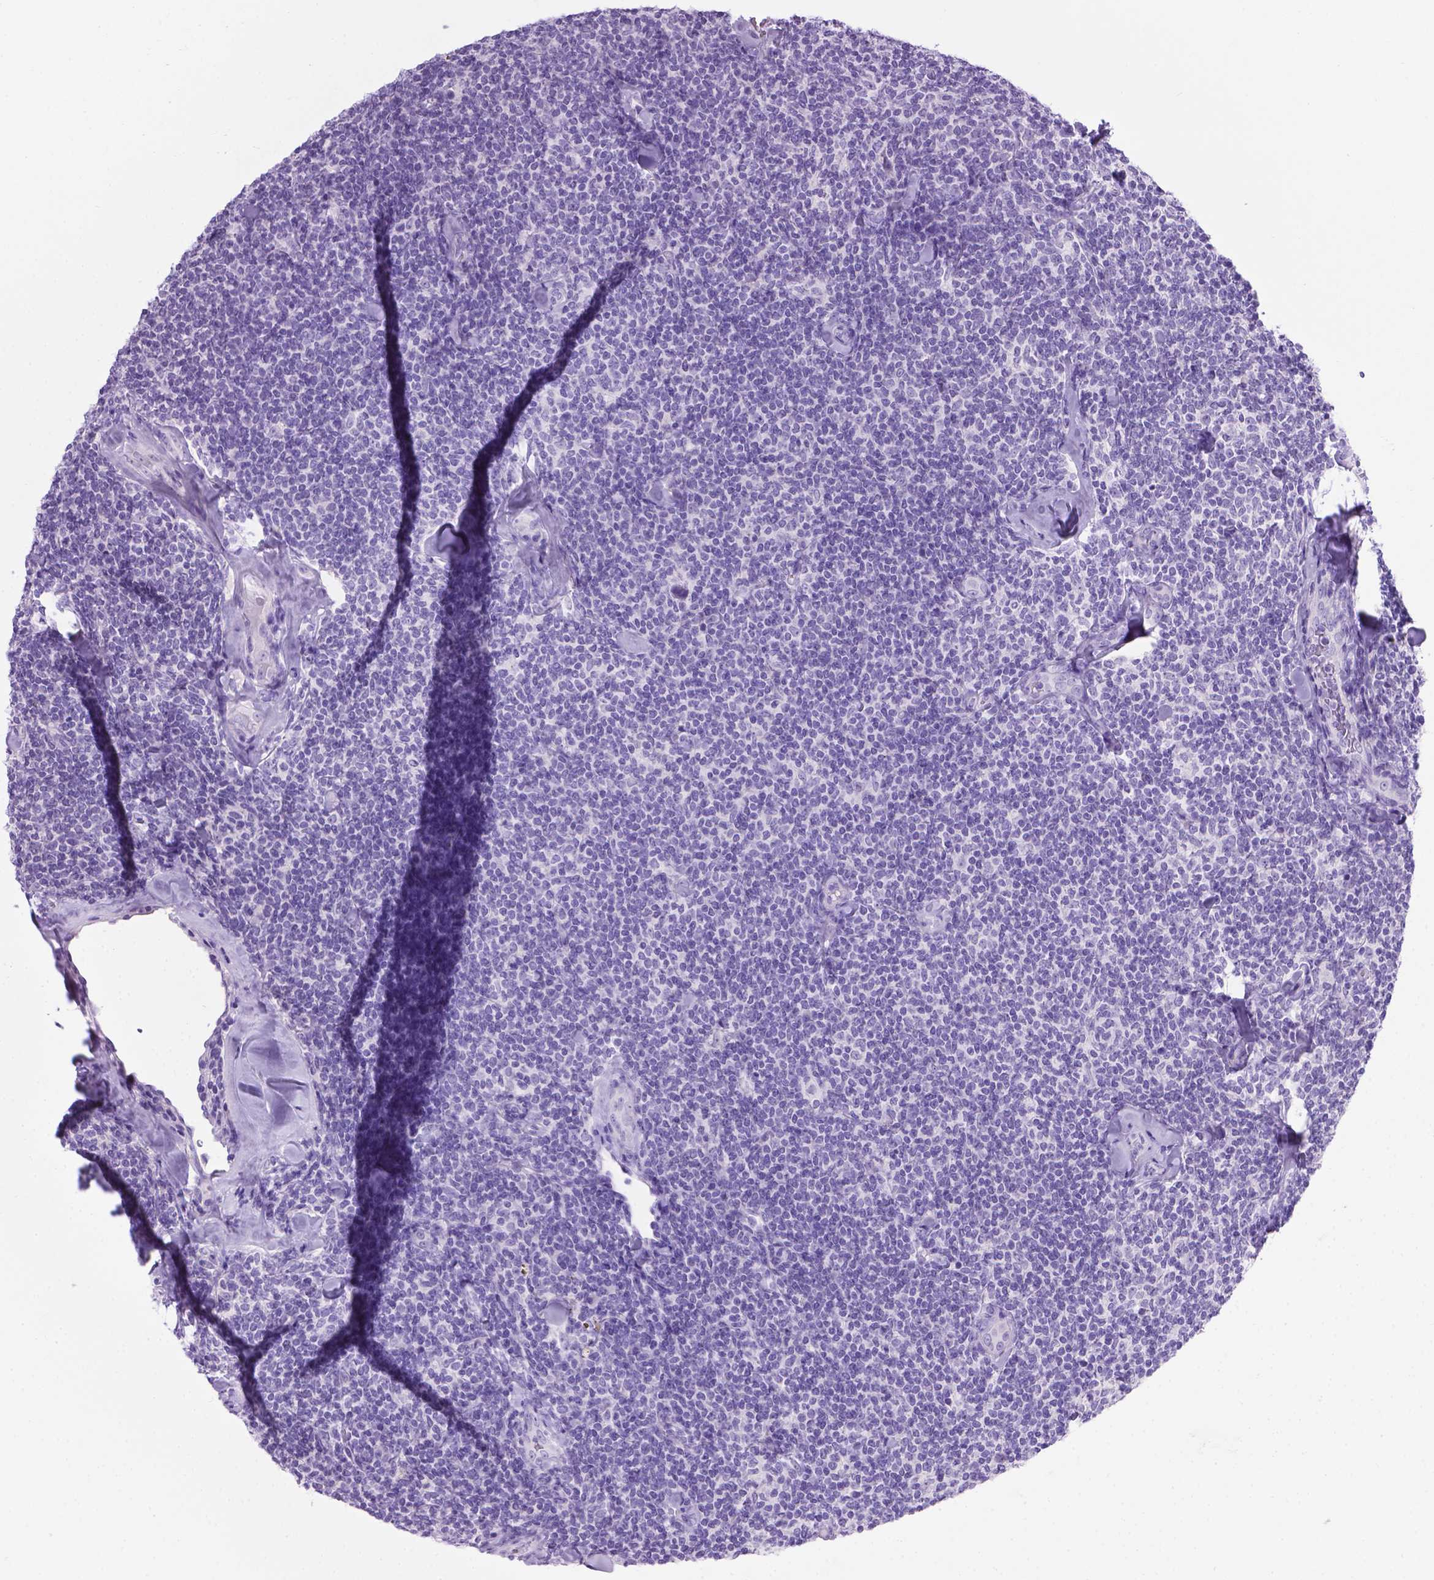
{"staining": {"intensity": "negative", "quantity": "none", "location": "none"}, "tissue": "lymphoma", "cell_type": "Tumor cells", "image_type": "cancer", "snomed": [{"axis": "morphology", "description": "Malignant lymphoma, non-Hodgkin's type, Low grade"}, {"axis": "topography", "description": "Lymph node"}], "caption": "Photomicrograph shows no protein staining in tumor cells of lymphoma tissue.", "gene": "LELP1", "patient": {"sex": "female", "age": 56}}